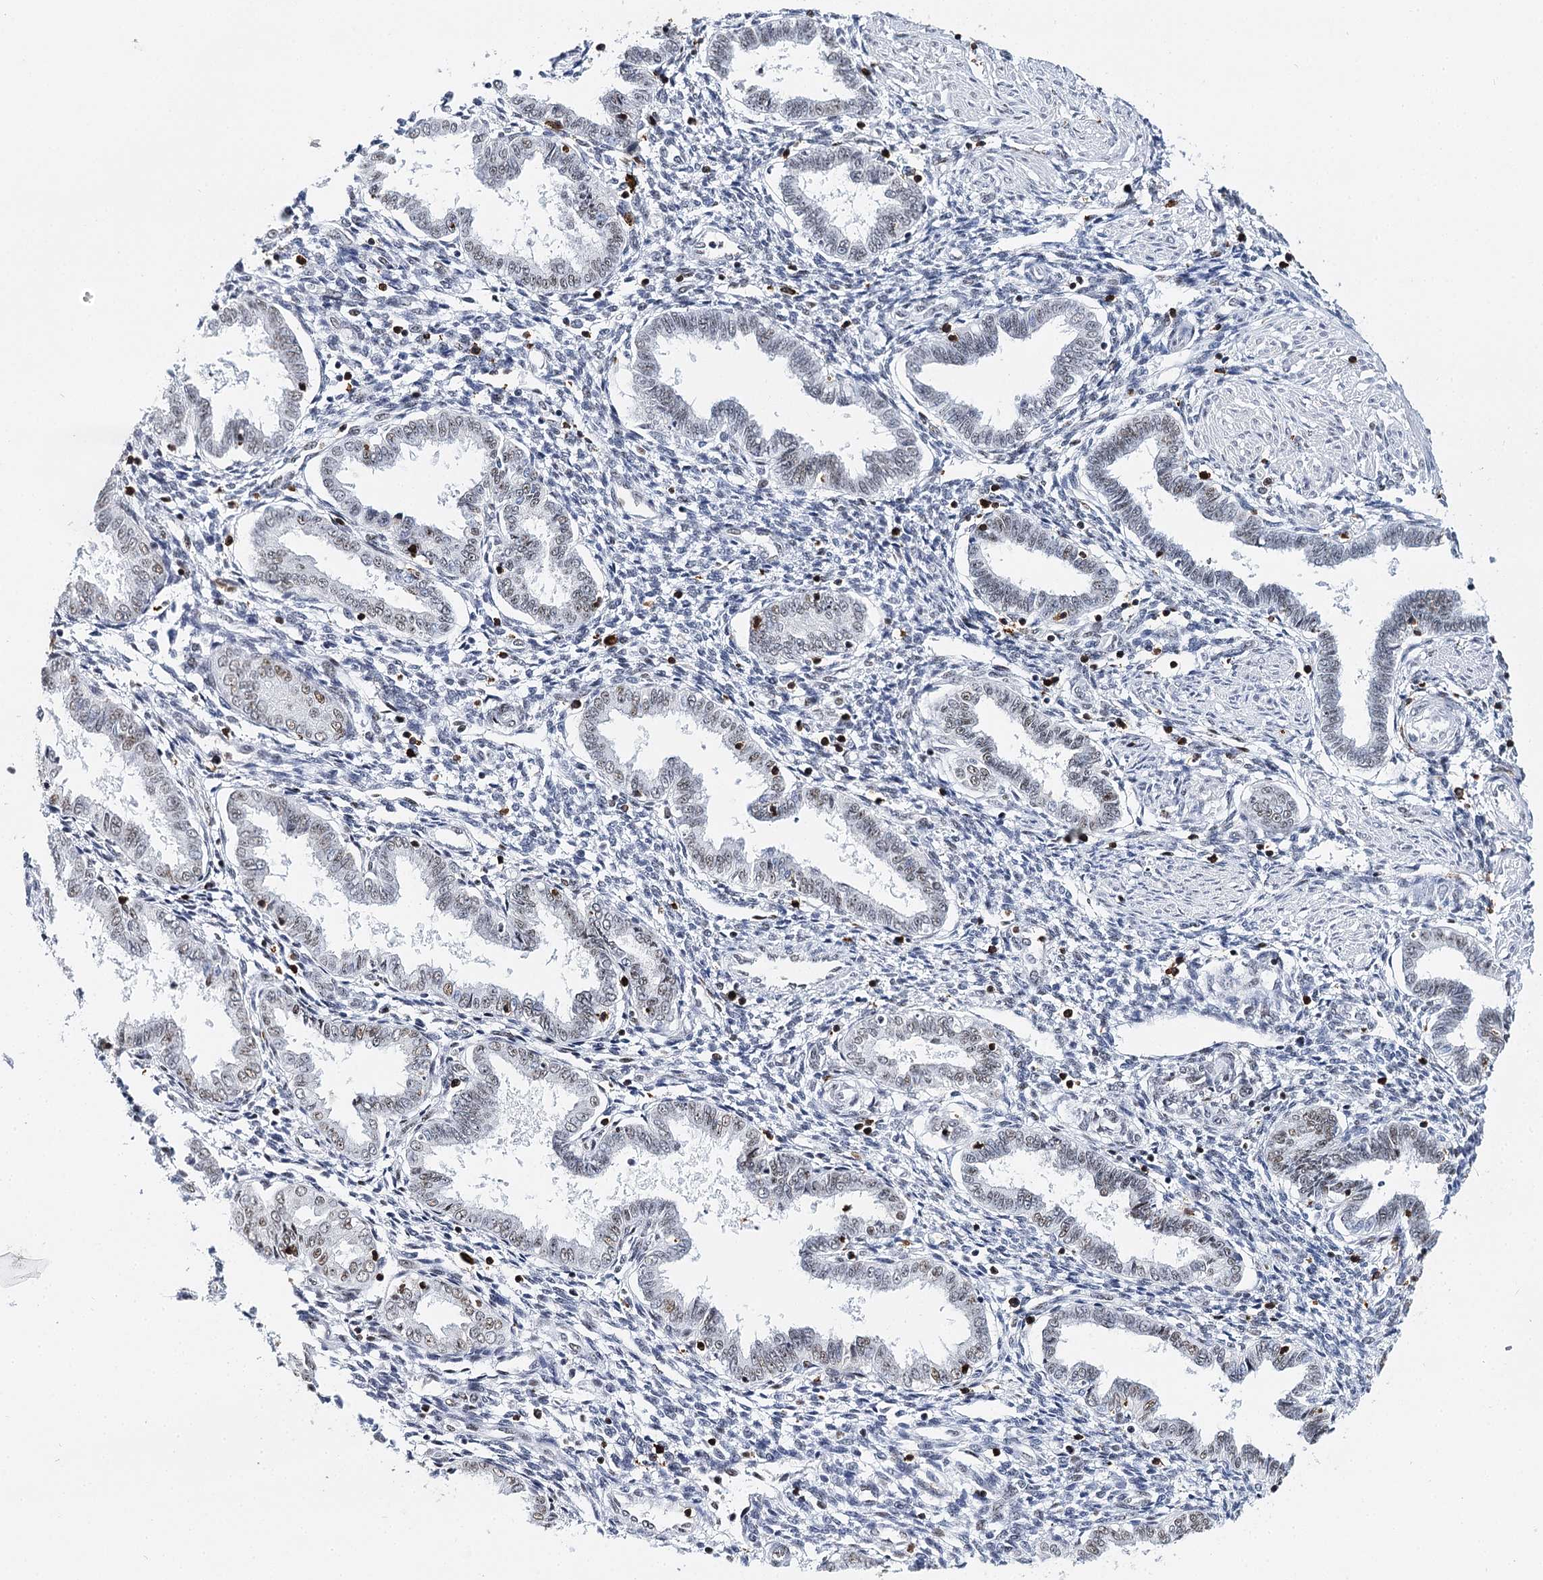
{"staining": {"intensity": "negative", "quantity": "none", "location": "none"}, "tissue": "endometrium", "cell_type": "Cells in endometrial stroma", "image_type": "normal", "snomed": [{"axis": "morphology", "description": "Normal tissue, NOS"}, {"axis": "topography", "description": "Endometrium"}], "caption": "DAB (3,3'-diaminobenzidine) immunohistochemical staining of normal human endometrium exhibits no significant staining in cells in endometrial stroma.", "gene": "BARD1", "patient": {"sex": "female", "age": 33}}